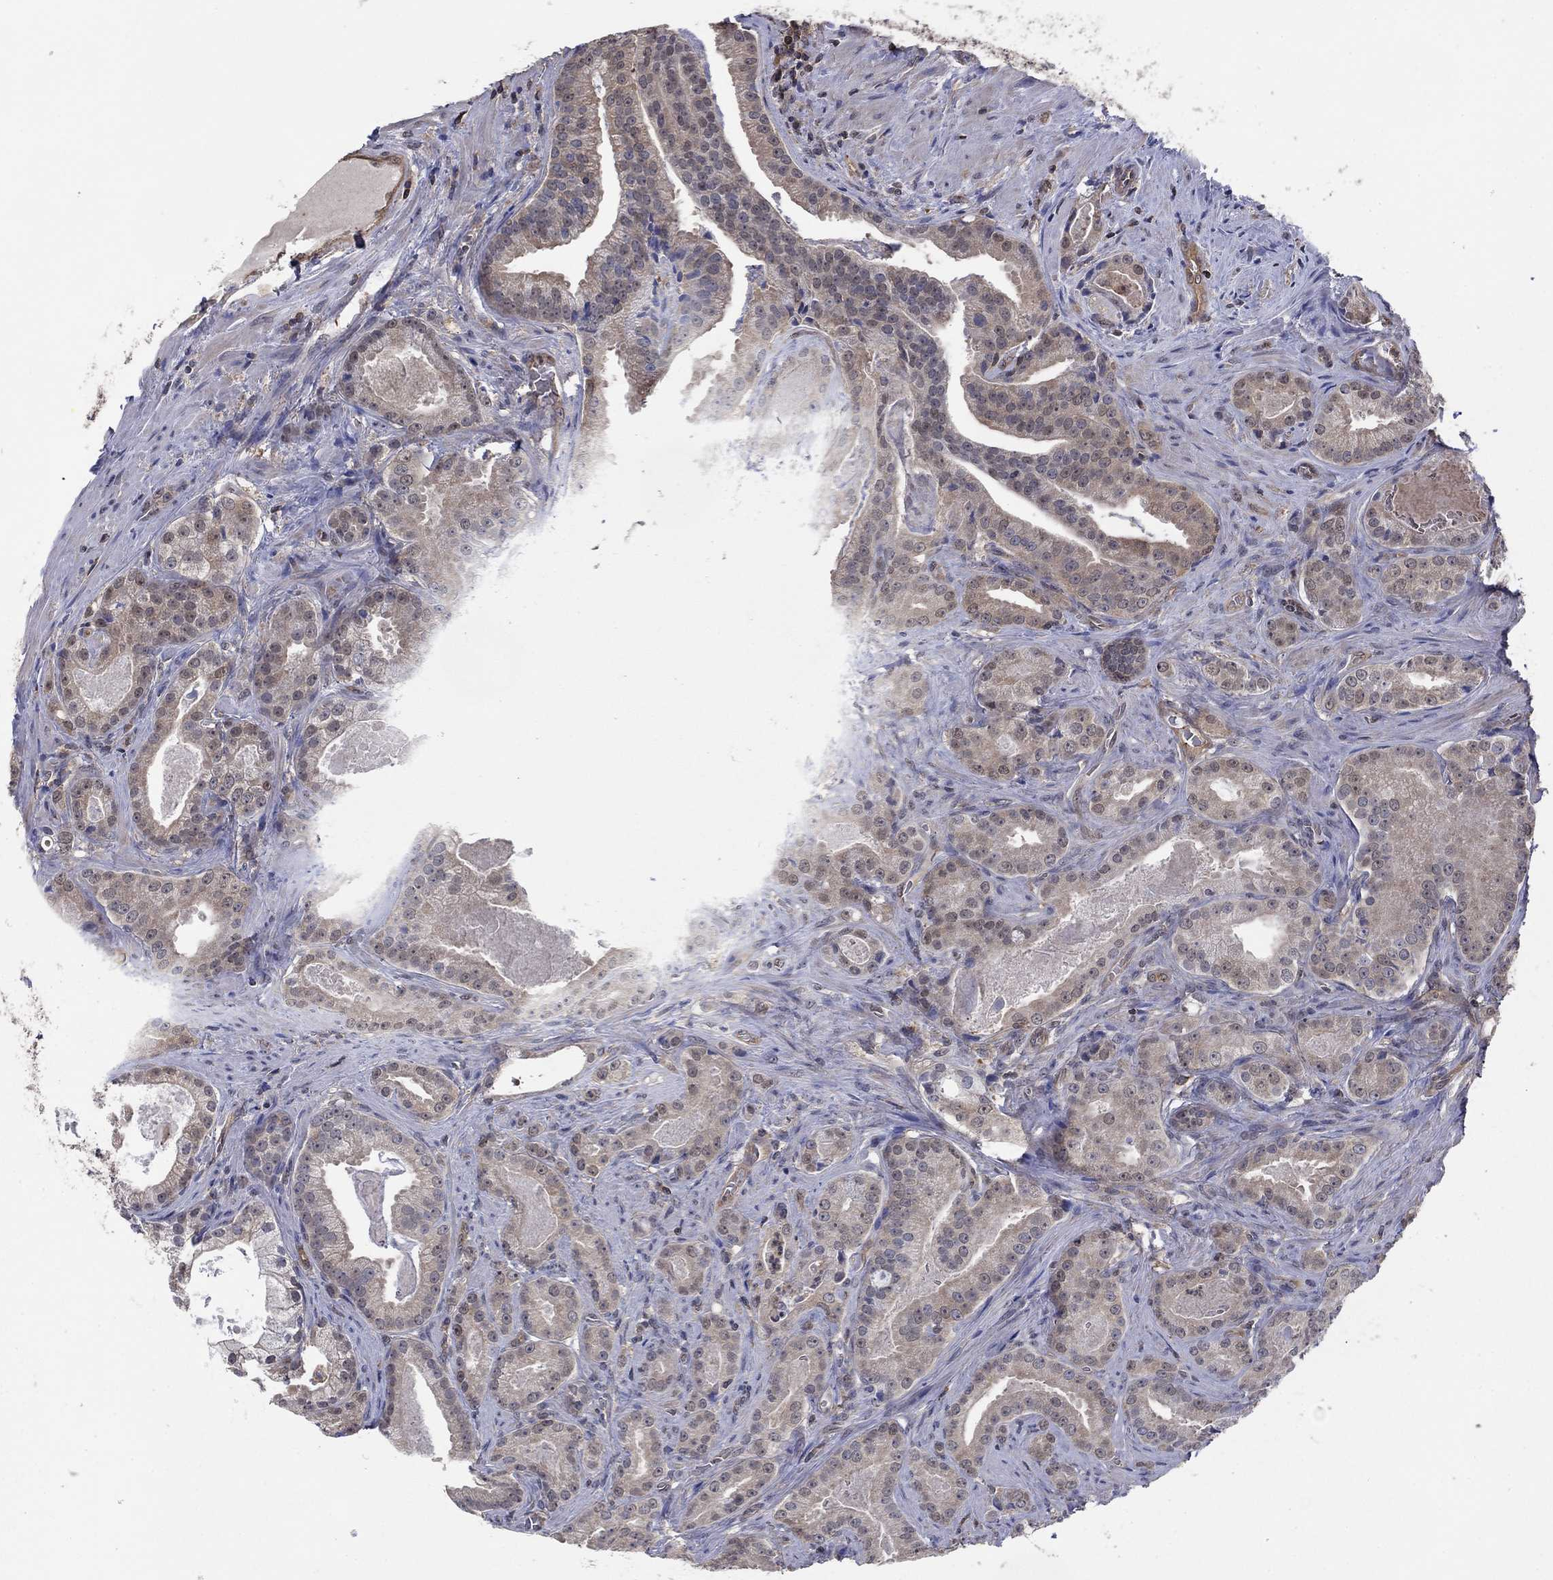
{"staining": {"intensity": "weak", "quantity": "<25%", "location": "cytoplasmic/membranous"}, "tissue": "prostate cancer", "cell_type": "Tumor cells", "image_type": "cancer", "snomed": [{"axis": "morphology", "description": "Adenocarcinoma, NOS"}, {"axis": "topography", "description": "Prostate"}], "caption": "There is no significant staining in tumor cells of adenocarcinoma (prostate). (Immunohistochemistry (ihc), brightfield microscopy, high magnification).", "gene": "RNF114", "patient": {"sex": "male", "age": 61}}